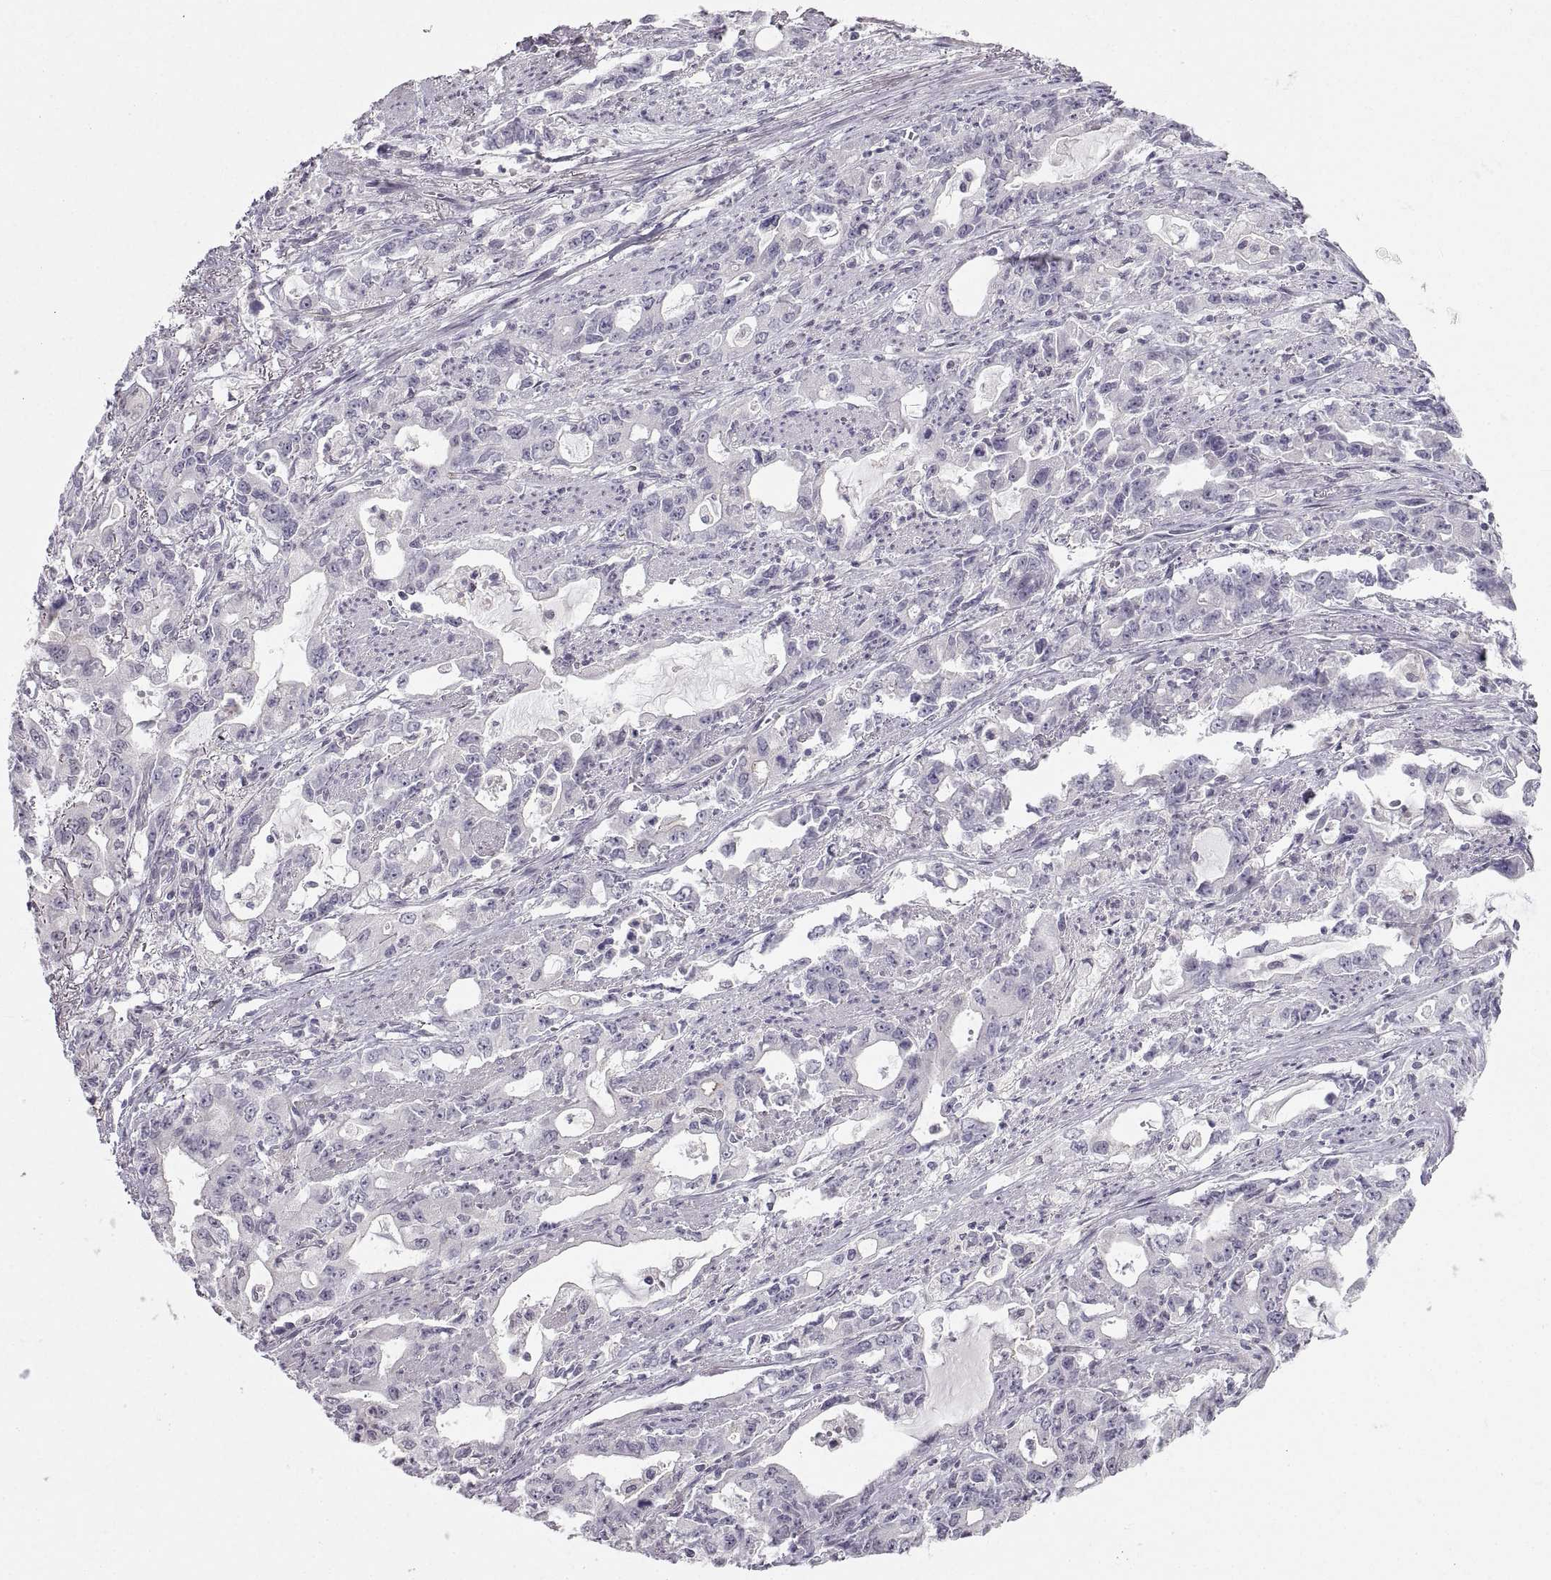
{"staining": {"intensity": "negative", "quantity": "none", "location": "none"}, "tissue": "stomach cancer", "cell_type": "Tumor cells", "image_type": "cancer", "snomed": [{"axis": "morphology", "description": "Adenocarcinoma, NOS"}, {"axis": "topography", "description": "Stomach, upper"}], "caption": "This is an IHC photomicrograph of stomach cancer. There is no expression in tumor cells.", "gene": "ZNF185", "patient": {"sex": "male", "age": 85}}